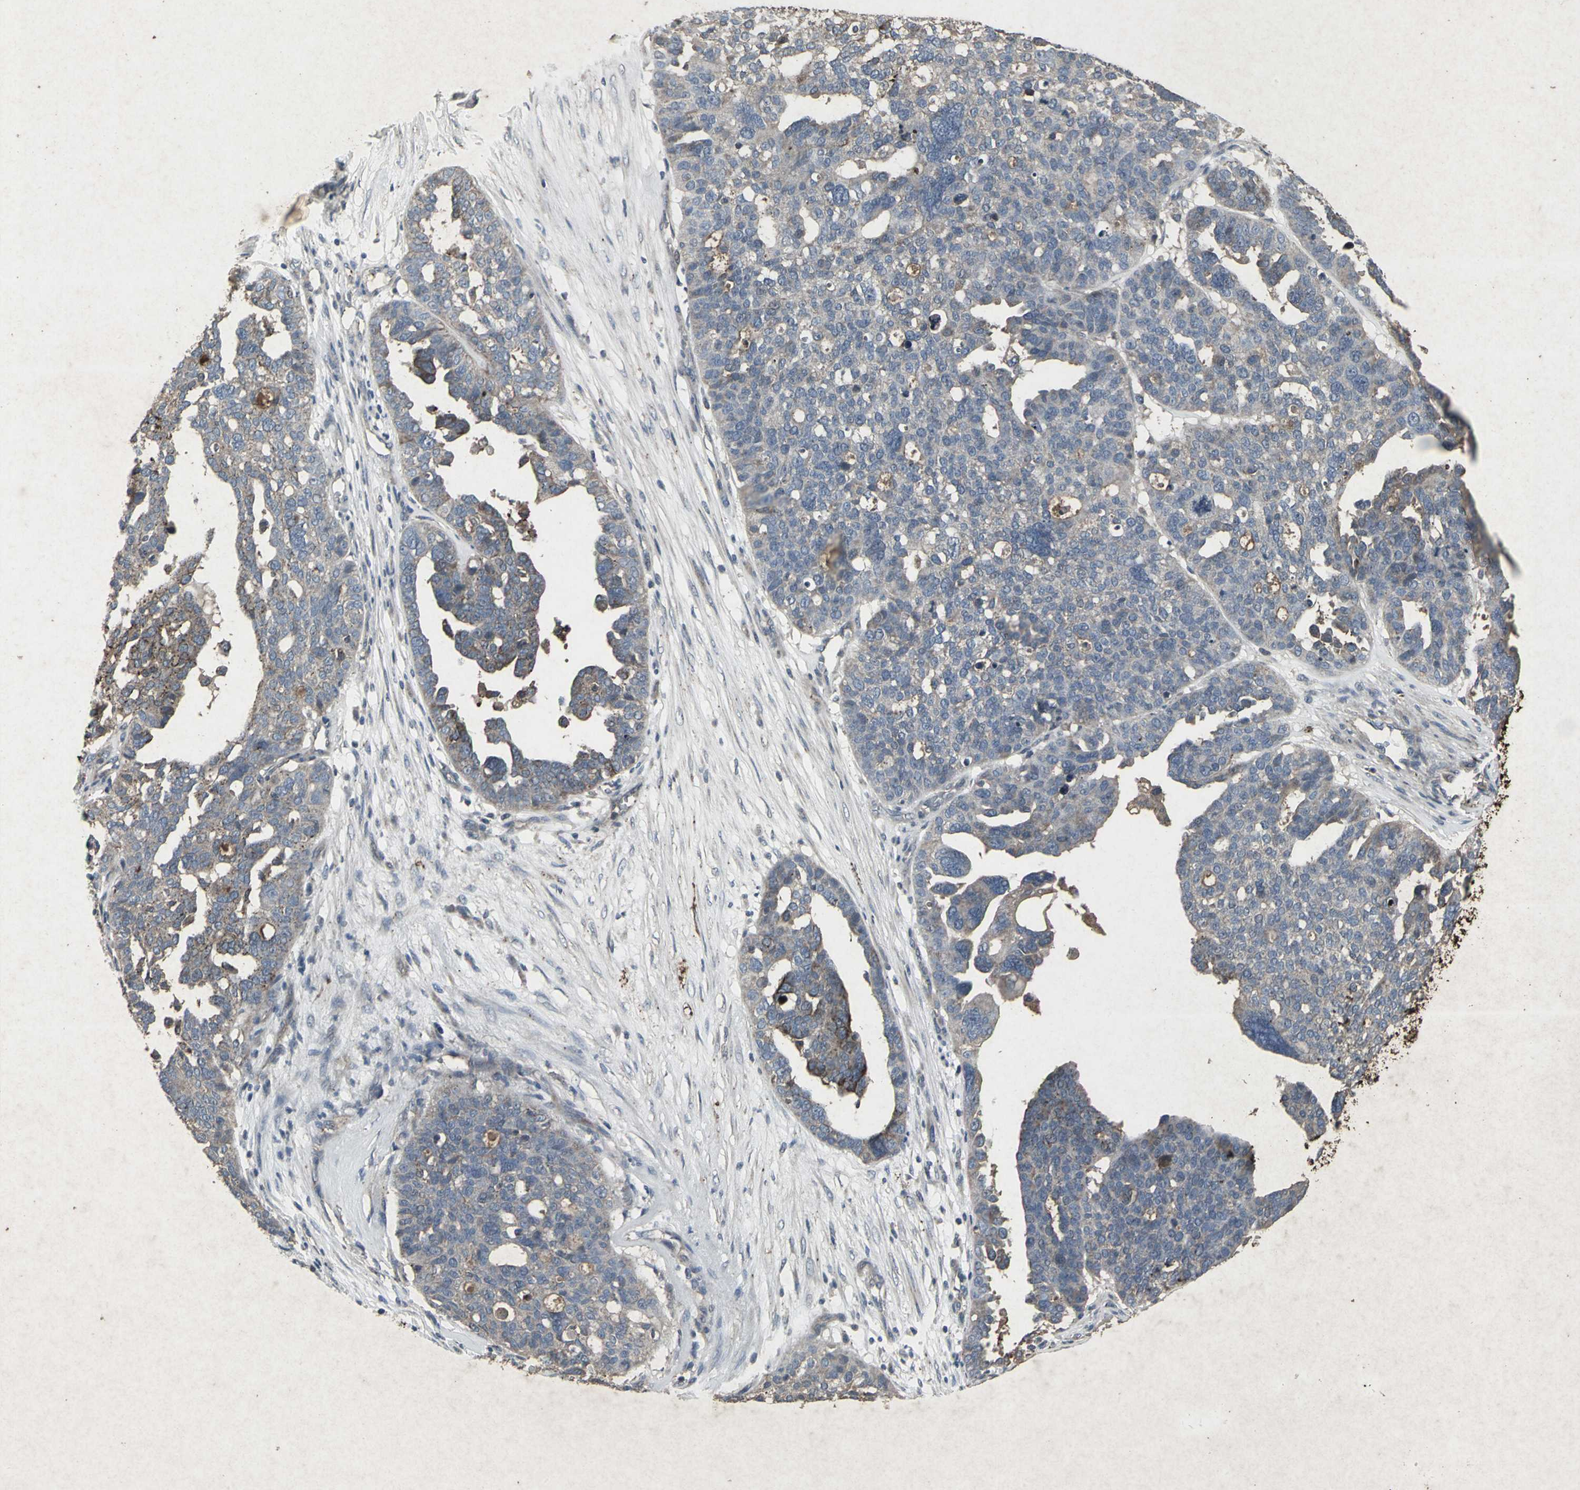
{"staining": {"intensity": "weak", "quantity": "25%-75%", "location": "cytoplasmic/membranous"}, "tissue": "ovarian cancer", "cell_type": "Tumor cells", "image_type": "cancer", "snomed": [{"axis": "morphology", "description": "Cystadenocarcinoma, serous, NOS"}, {"axis": "topography", "description": "Ovary"}], "caption": "About 25%-75% of tumor cells in human ovarian serous cystadenocarcinoma display weak cytoplasmic/membranous protein staining as visualized by brown immunohistochemical staining.", "gene": "CCR9", "patient": {"sex": "female", "age": 59}}